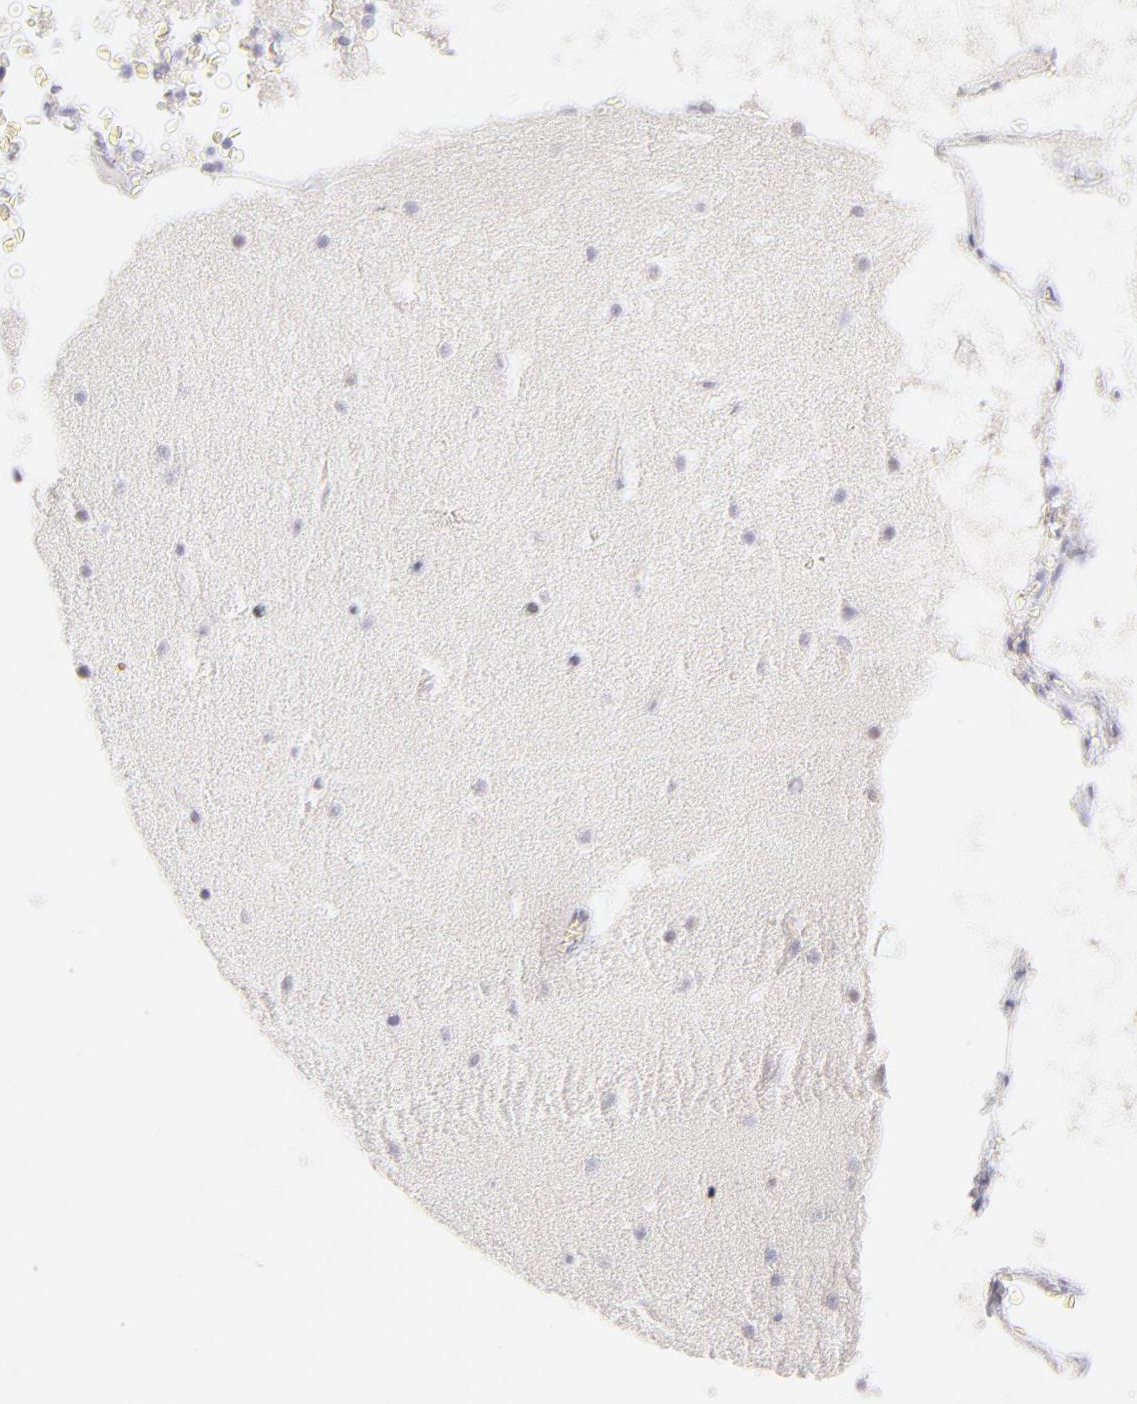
{"staining": {"intensity": "negative", "quantity": "none", "location": "none"}, "tissue": "cerebellum", "cell_type": "Cells in granular layer", "image_type": "normal", "snomed": [{"axis": "morphology", "description": "Normal tissue, NOS"}, {"axis": "topography", "description": "Cerebellum"}], "caption": "Protein analysis of unremarkable cerebellum demonstrates no significant expression in cells in granular layer. Brightfield microscopy of IHC stained with DAB (brown) and hematoxylin (blue), captured at high magnification.", "gene": "LTB4R", "patient": {"sex": "male", "age": 45}}